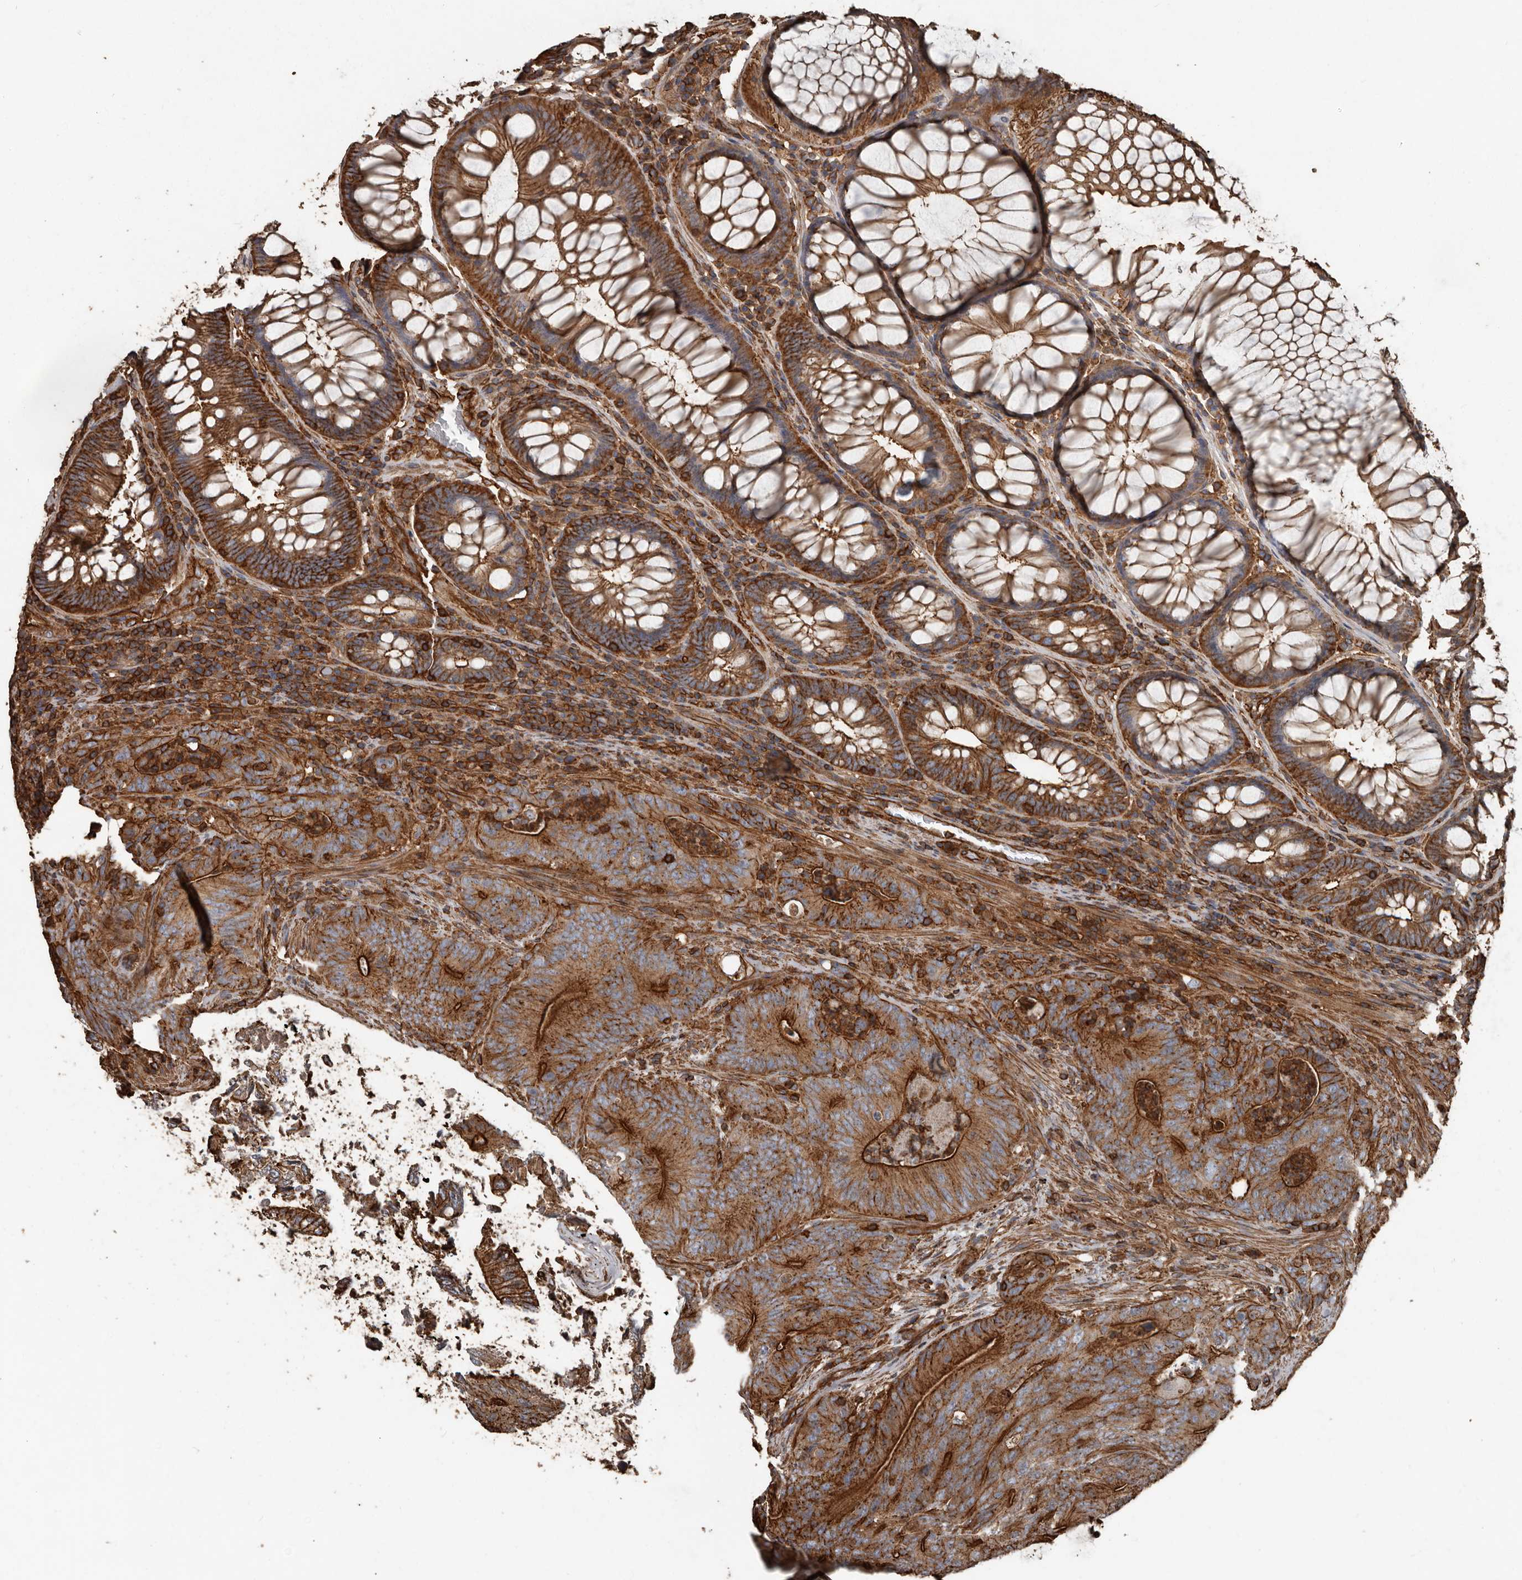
{"staining": {"intensity": "strong", "quantity": "25%-75%", "location": "cytoplasmic/membranous"}, "tissue": "colorectal cancer", "cell_type": "Tumor cells", "image_type": "cancer", "snomed": [{"axis": "morphology", "description": "Normal tissue, NOS"}, {"axis": "topography", "description": "Colon"}], "caption": "DAB (3,3'-diaminobenzidine) immunohistochemical staining of colorectal cancer exhibits strong cytoplasmic/membranous protein staining in approximately 25%-75% of tumor cells.", "gene": "DENND6B", "patient": {"sex": "female", "age": 82}}